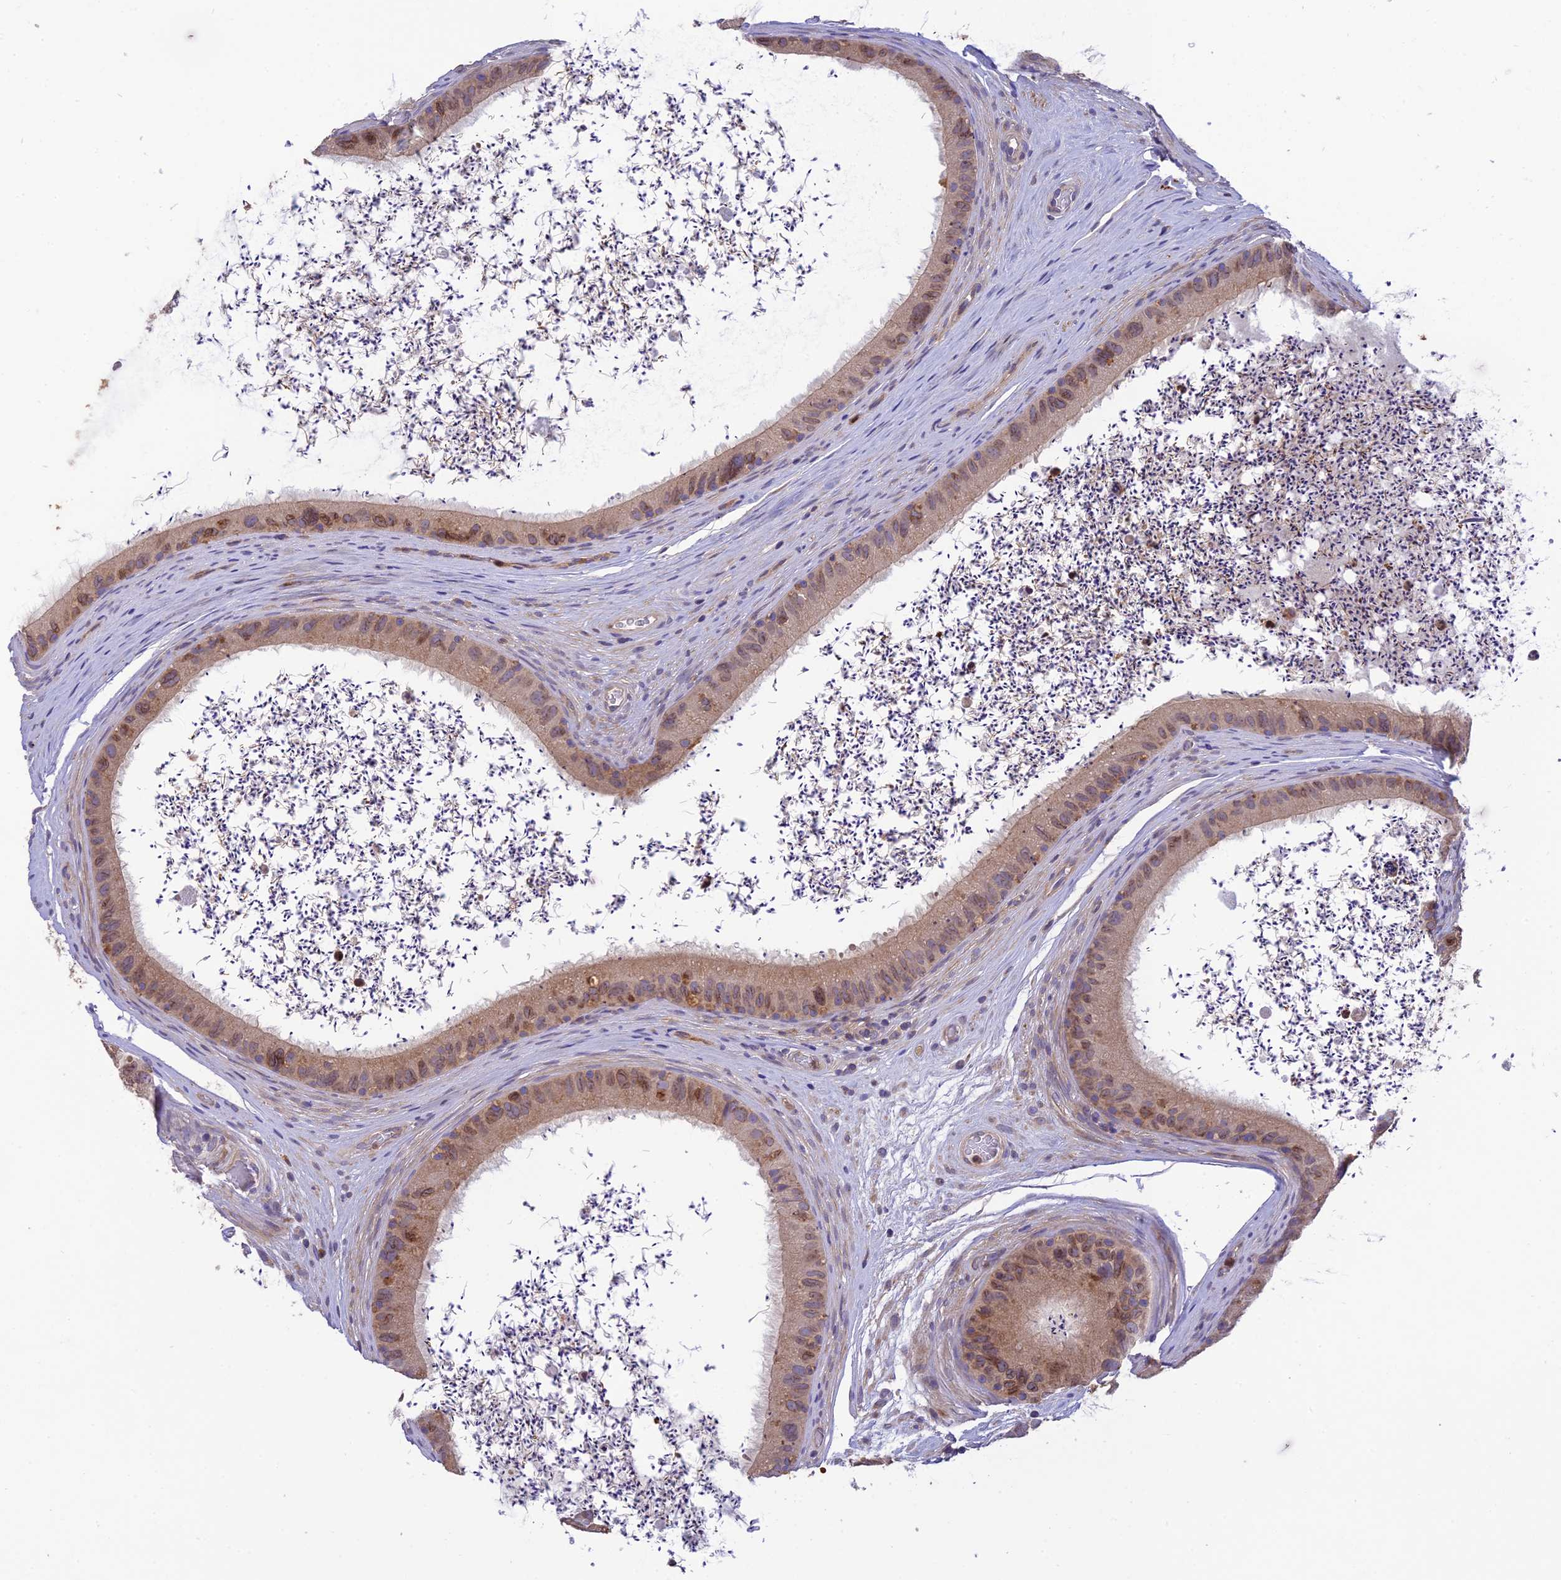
{"staining": {"intensity": "moderate", "quantity": "25%-75%", "location": "cytoplasmic/membranous"}, "tissue": "epididymis", "cell_type": "Glandular cells", "image_type": "normal", "snomed": [{"axis": "morphology", "description": "Normal tissue, NOS"}, {"axis": "topography", "description": "Epididymis, spermatic cord, NOS"}], "caption": "The immunohistochemical stain labels moderate cytoplasmic/membranous positivity in glandular cells of unremarkable epididymis. The protein of interest is shown in brown color, while the nuclei are stained blue.", "gene": "BMT2", "patient": {"sex": "male", "age": 50}}